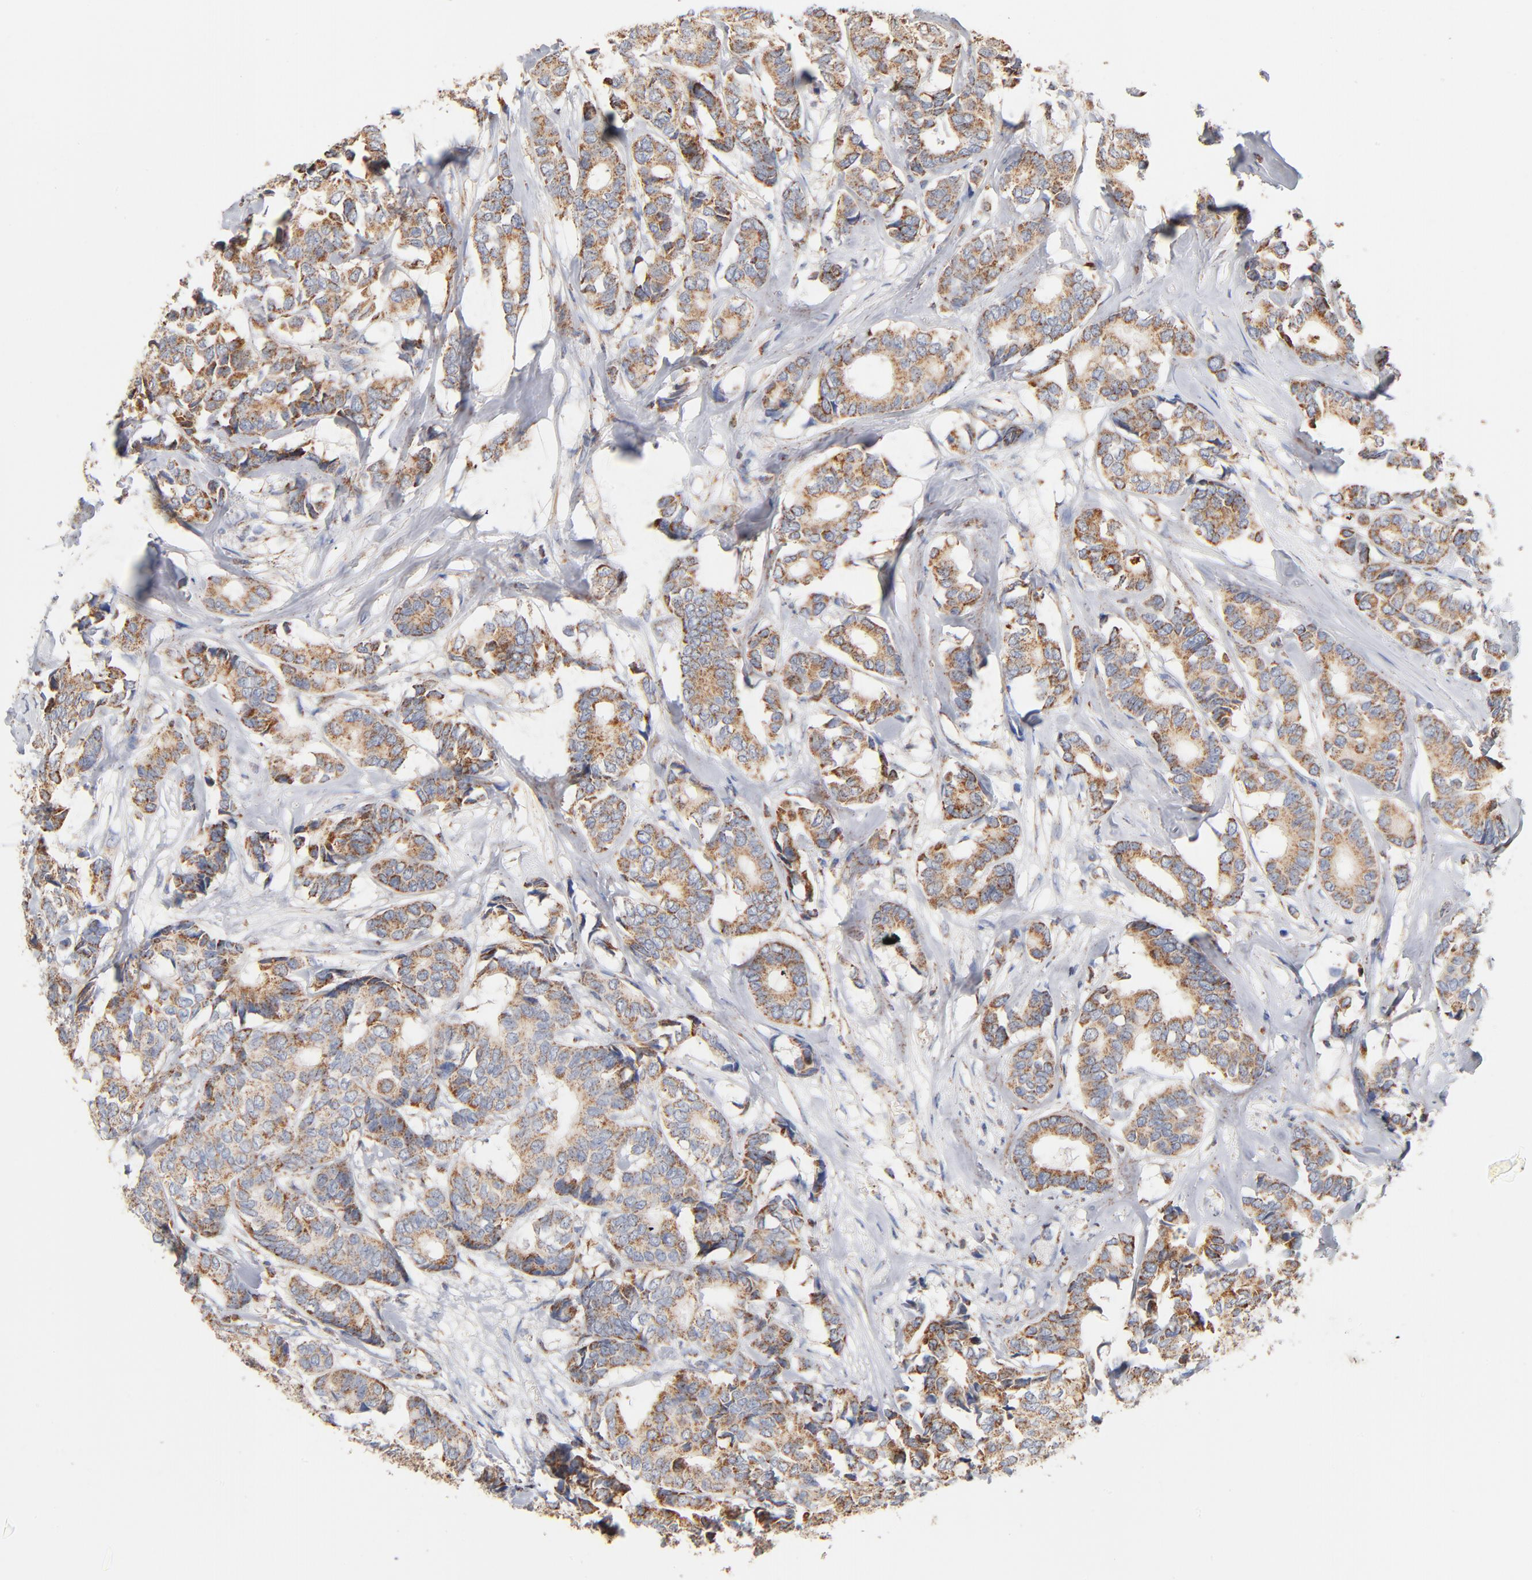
{"staining": {"intensity": "moderate", "quantity": ">75%", "location": "cytoplasmic/membranous"}, "tissue": "breast cancer", "cell_type": "Tumor cells", "image_type": "cancer", "snomed": [{"axis": "morphology", "description": "Duct carcinoma"}, {"axis": "topography", "description": "Breast"}], "caption": "Immunohistochemistry of human breast cancer shows medium levels of moderate cytoplasmic/membranous expression in about >75% of tumor cells. (DAB (3,3'-diaminobenzidine) IHC with brightfield microscopy, high magnification).", "gene": "UQCRC1", "patient": {"sex": "female", "age": 87}}